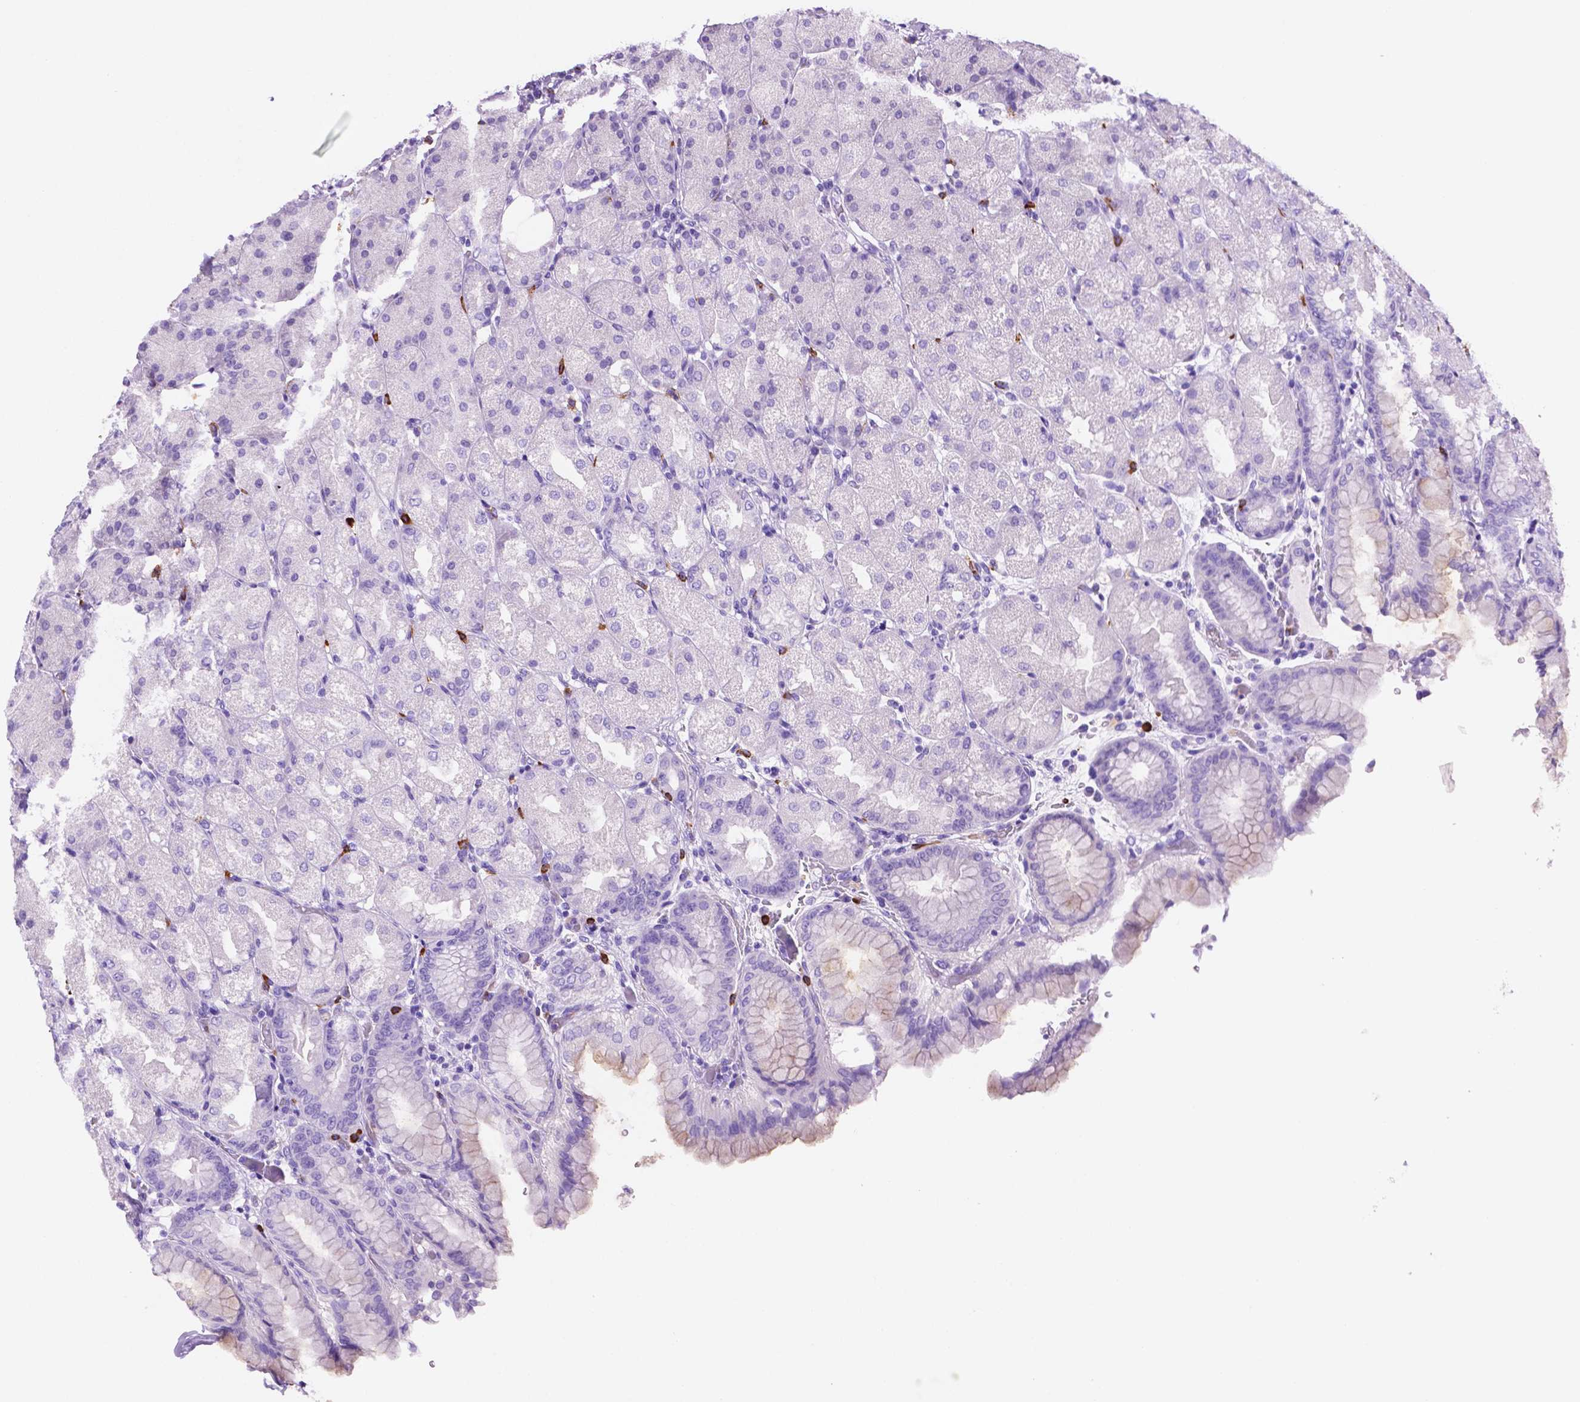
{"staining": {"intensity": "negative", "quantity": "none", "location": "none"}, "tissue": "stomach", "cell_type": "Glandular cells", "image_type": "normal", "snomed": [{"axis": "morphology", "description": "Normal tissue, NOS"}, {"axis": "topography", "description": "Stomach, upper"}, {"axis": "topography", "description": "Stomach"}, {"axis": "topography", "description": "Stomach, lower"}], "caption": "Stomach was stained to show a protein in brown. There is no significant expression in glandular cells. (IHC, brightfield microscopy, high magnification).", "gene": "FOXB2", "patient": {"sex": "male", "age": 62}}